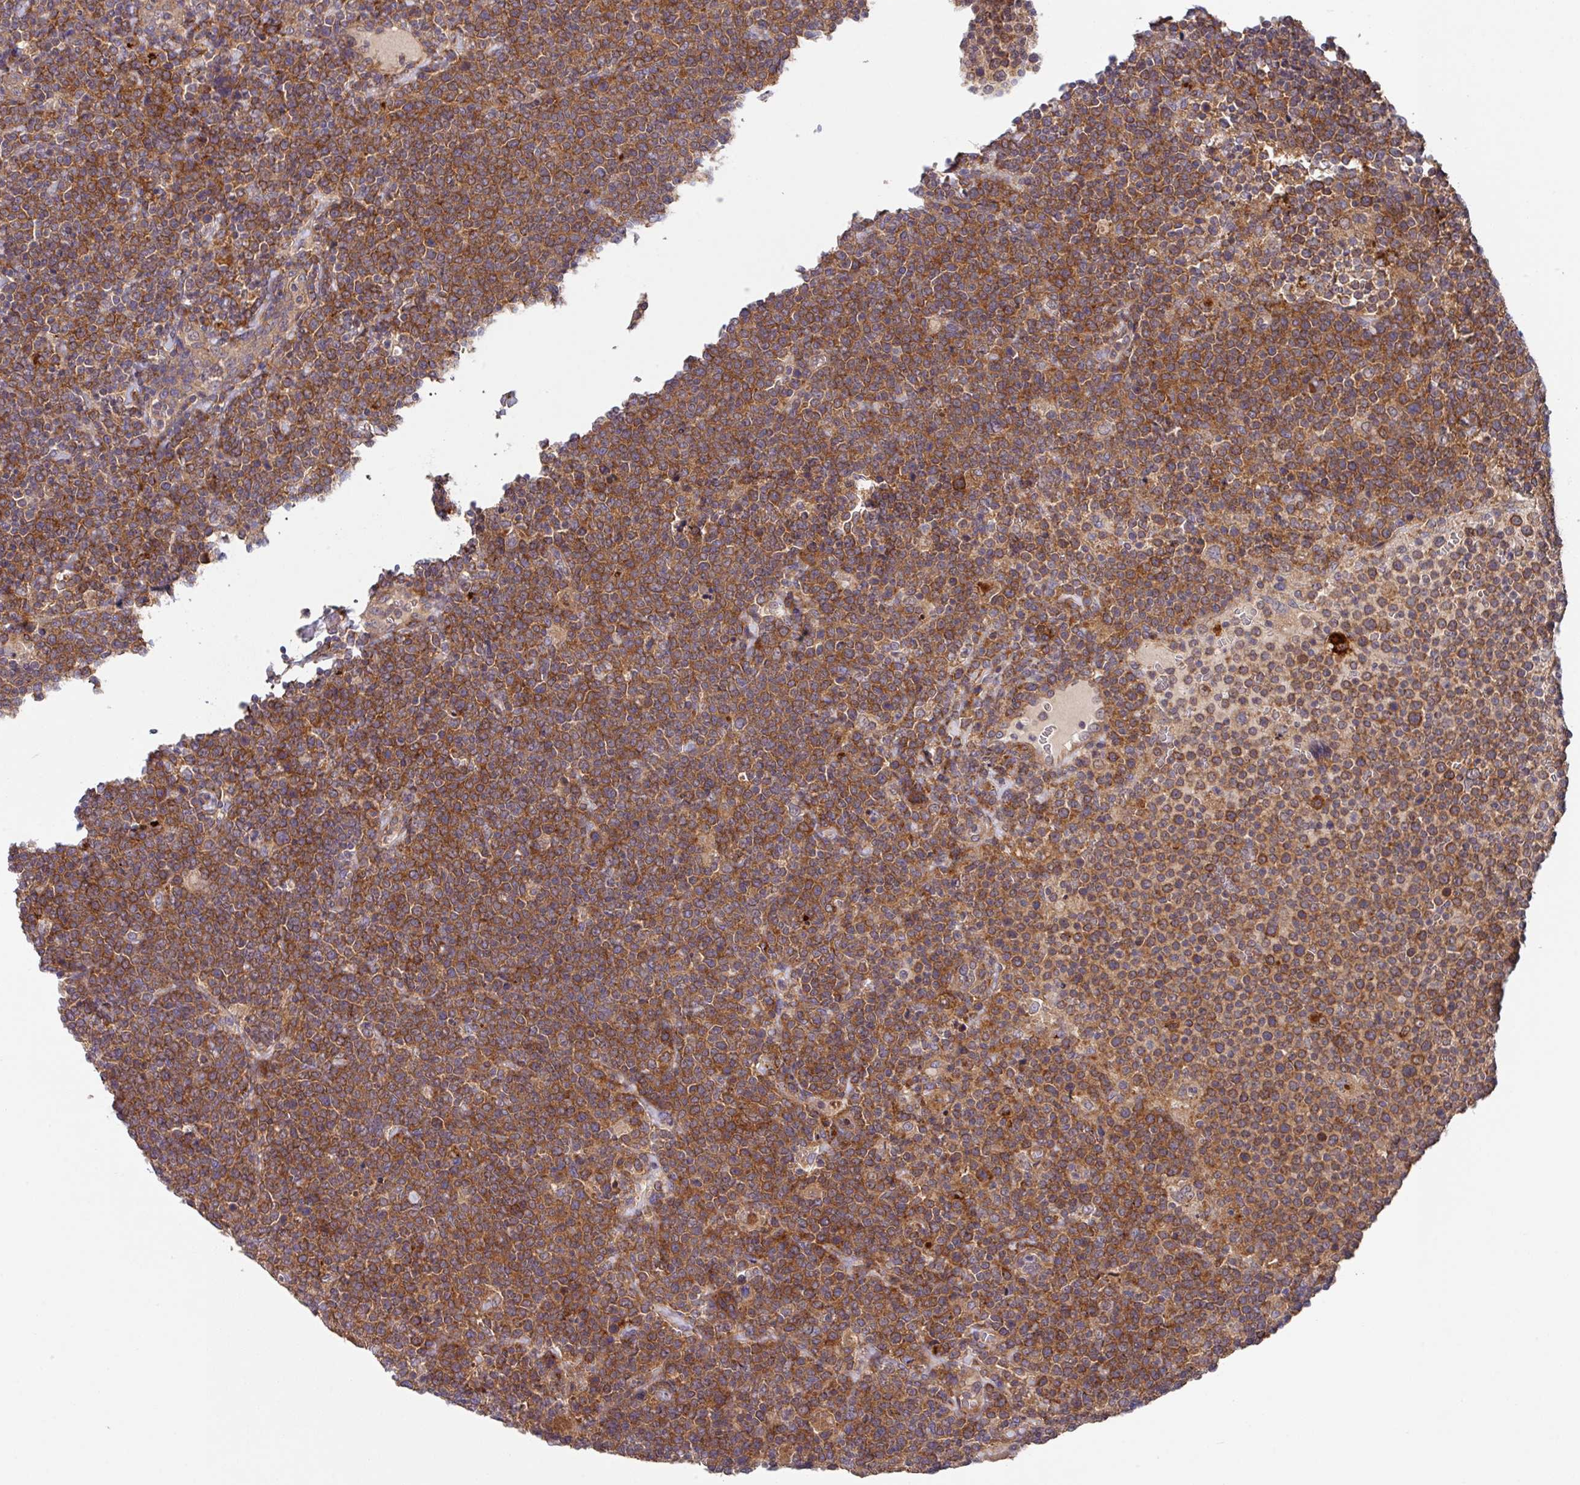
{"staining": {"intensity": "moderate", "quantity": ">75%", "location": "cytoplasmic/membranous"}, "tissue": "lymphoma", "cell_type": "Tumor cells", "image_type": "cancer", "snomed": [{"axis": "morphology", "description": "Malignant lymphoma, non-Hodgkin's type, High grade"}, {"axis": "topography", "description": "Lymph node"}], "caption": "High-grade malignant lymphoma, non-Hodgkin's type tissue displays moderate cytoplasmic/membranous expression in about >75% of tumor cells", "gene": "EIF4B", "patient": {"sex": "male", "age": 61}}